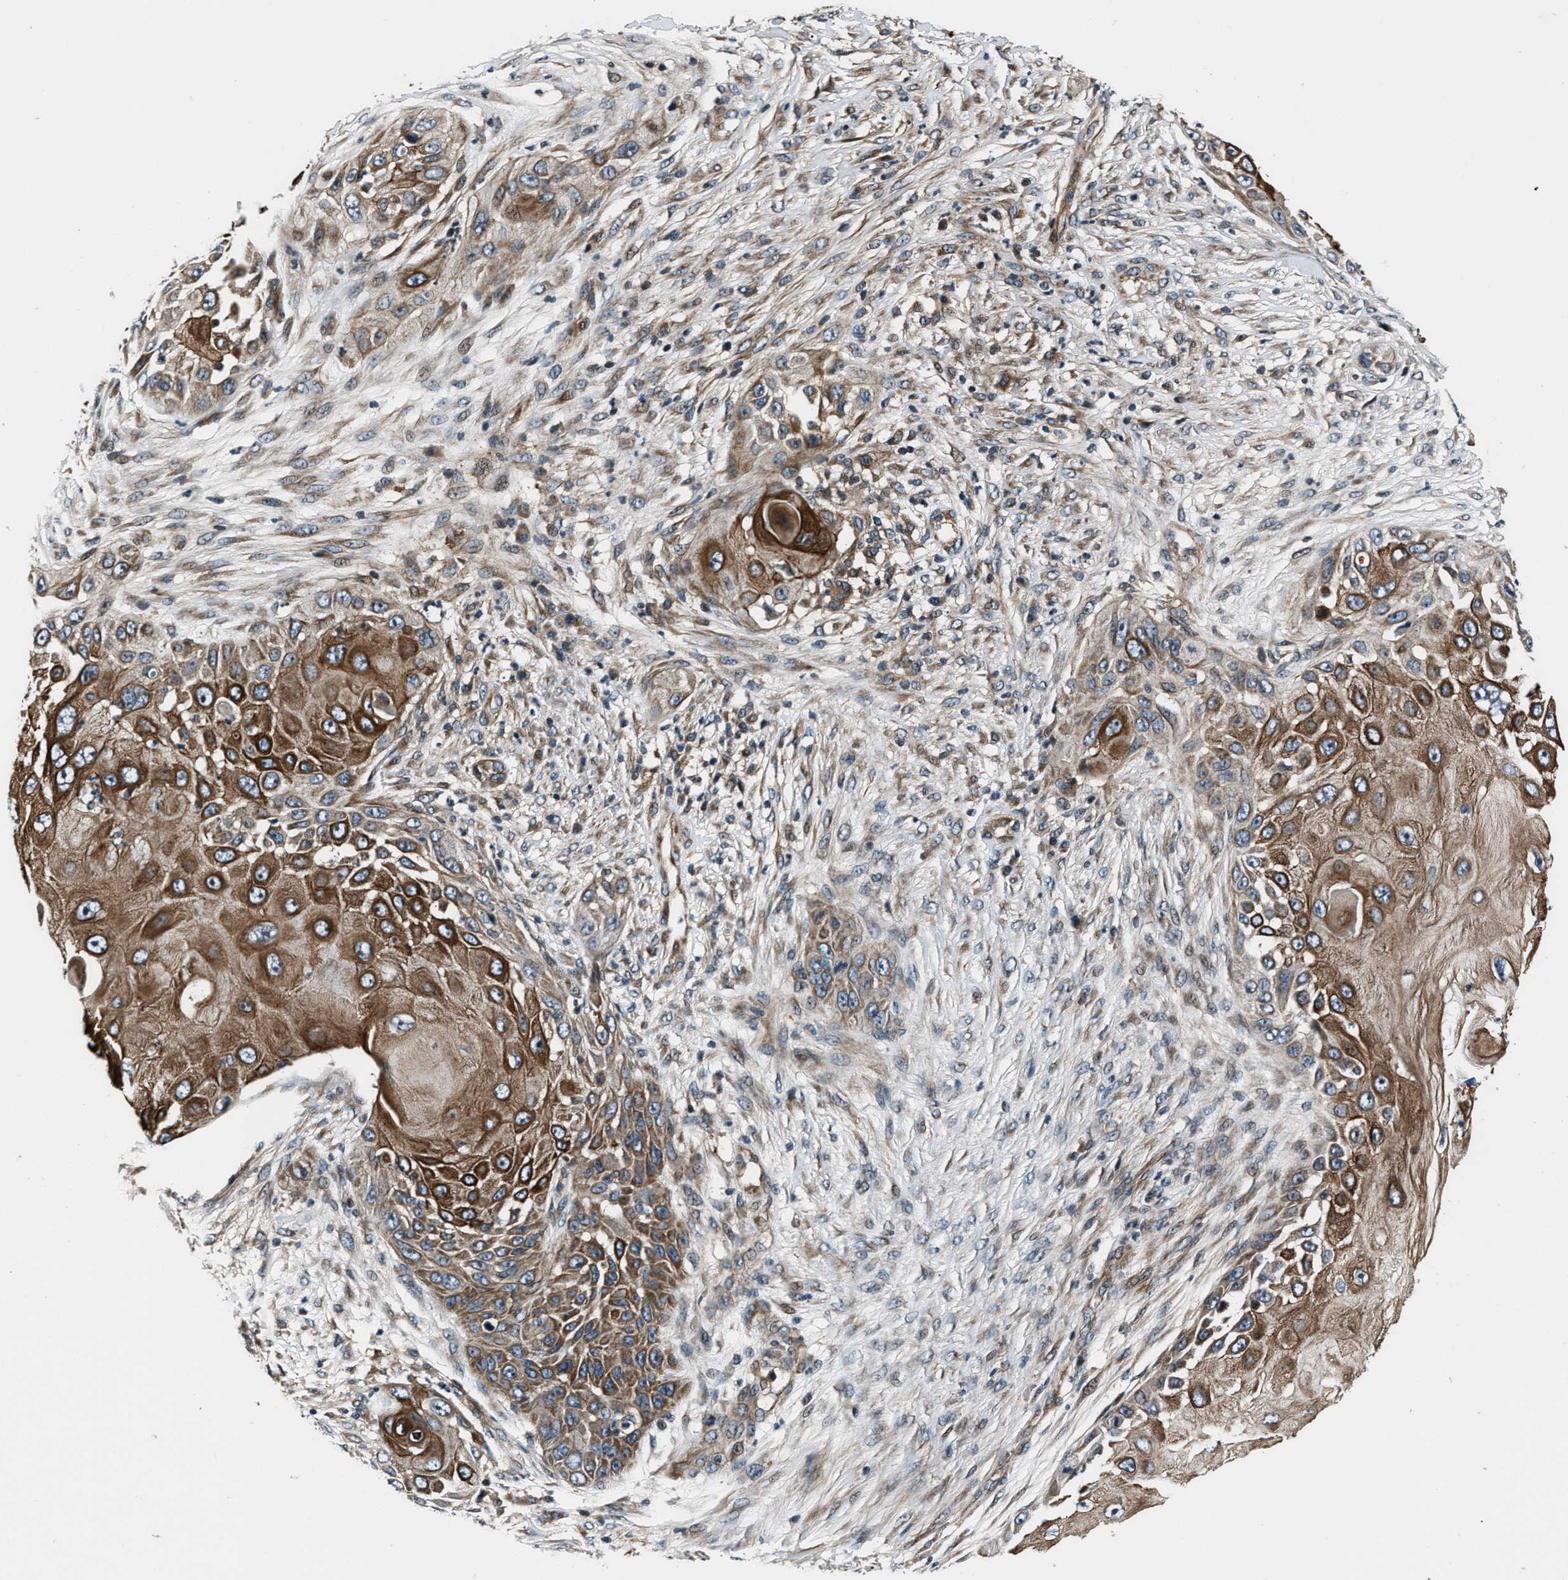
{"staining": {"intensity": "moderate", "quantity": ">75%", "location": "cytoplasmic/membranous"}, "tissue": "skin cancer", "cell_type": "Tumor cells", "image_type": "cancer", "snomed": [{"axis": "morphology", "description": "Squamous cell carcinoma, NOS"}, {"axis": "topography", "description": "Skin"}], "caption": "The micrograph displays staining of skin cancer, revealing moderate cytoplasmic/membranous protein expression (brown color) within tumor cells. (DAB IHC, brown staining for protein, blue staining for nuclei).", "gene": "DYNC2I1", "patient": {"sex": "female", "age": 44}}